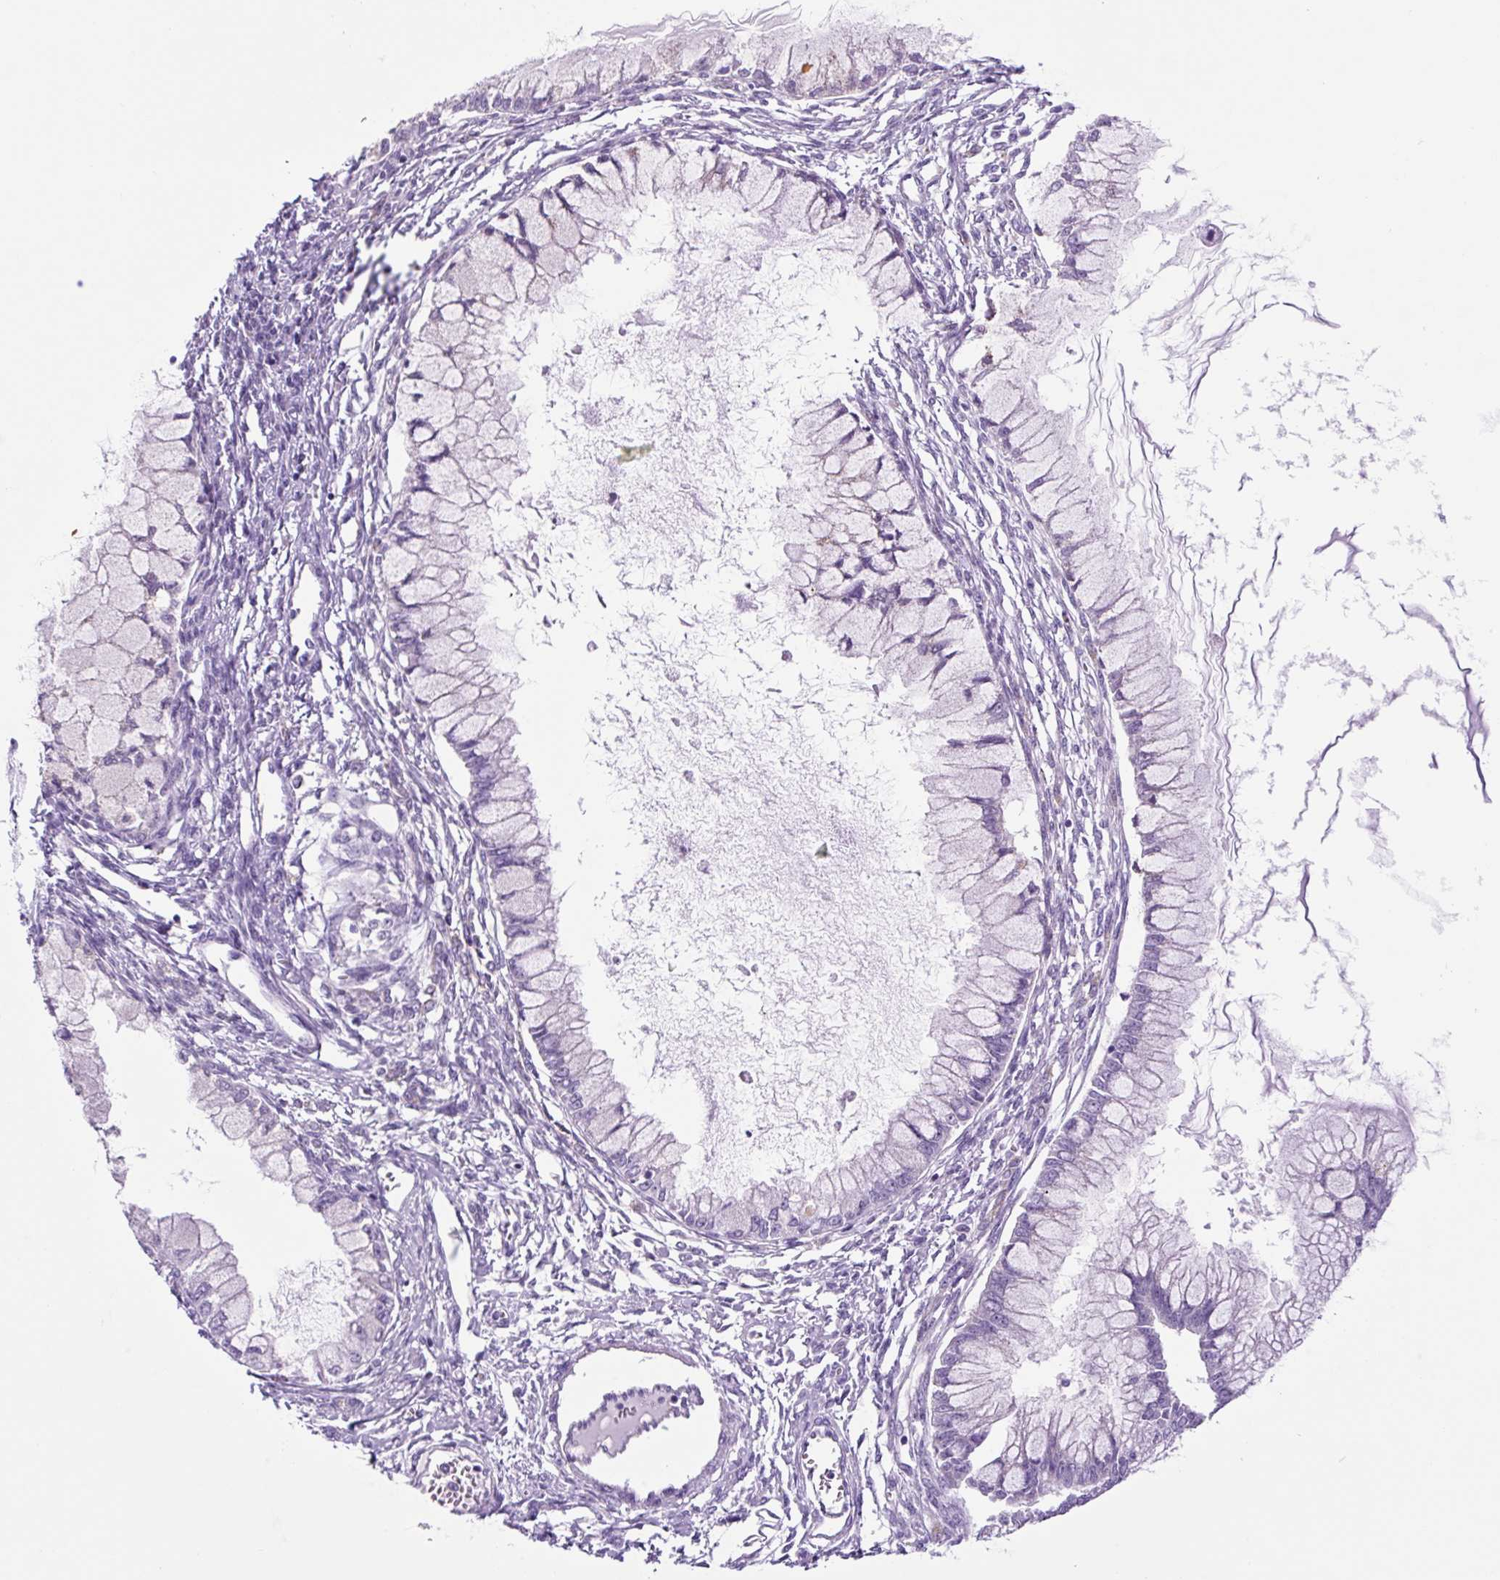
{"staining": {"intensity": "negative", "quantity": "none", "location": "none"}, "tissue": "ovarian cancer", "cell_type": "Tumor cells", "image_type": "cancer", "snomed": [{"axis": "morphology", "description": "Cystadenocarcinoma, mucinous, NOS"}, {"axis": "topography", "description": "Ovary"}], "caption": "Tumor cells show no significant protein expression in mucinous cystadenocarcinoma (ovarian). (Brightfield microscopy of DAB (3,3'-diaminobenzidine) immunohistochemistry (IHC) at high magnification).", "gene": "LCN10", "patient": {"sex": "female", "age": 34}}